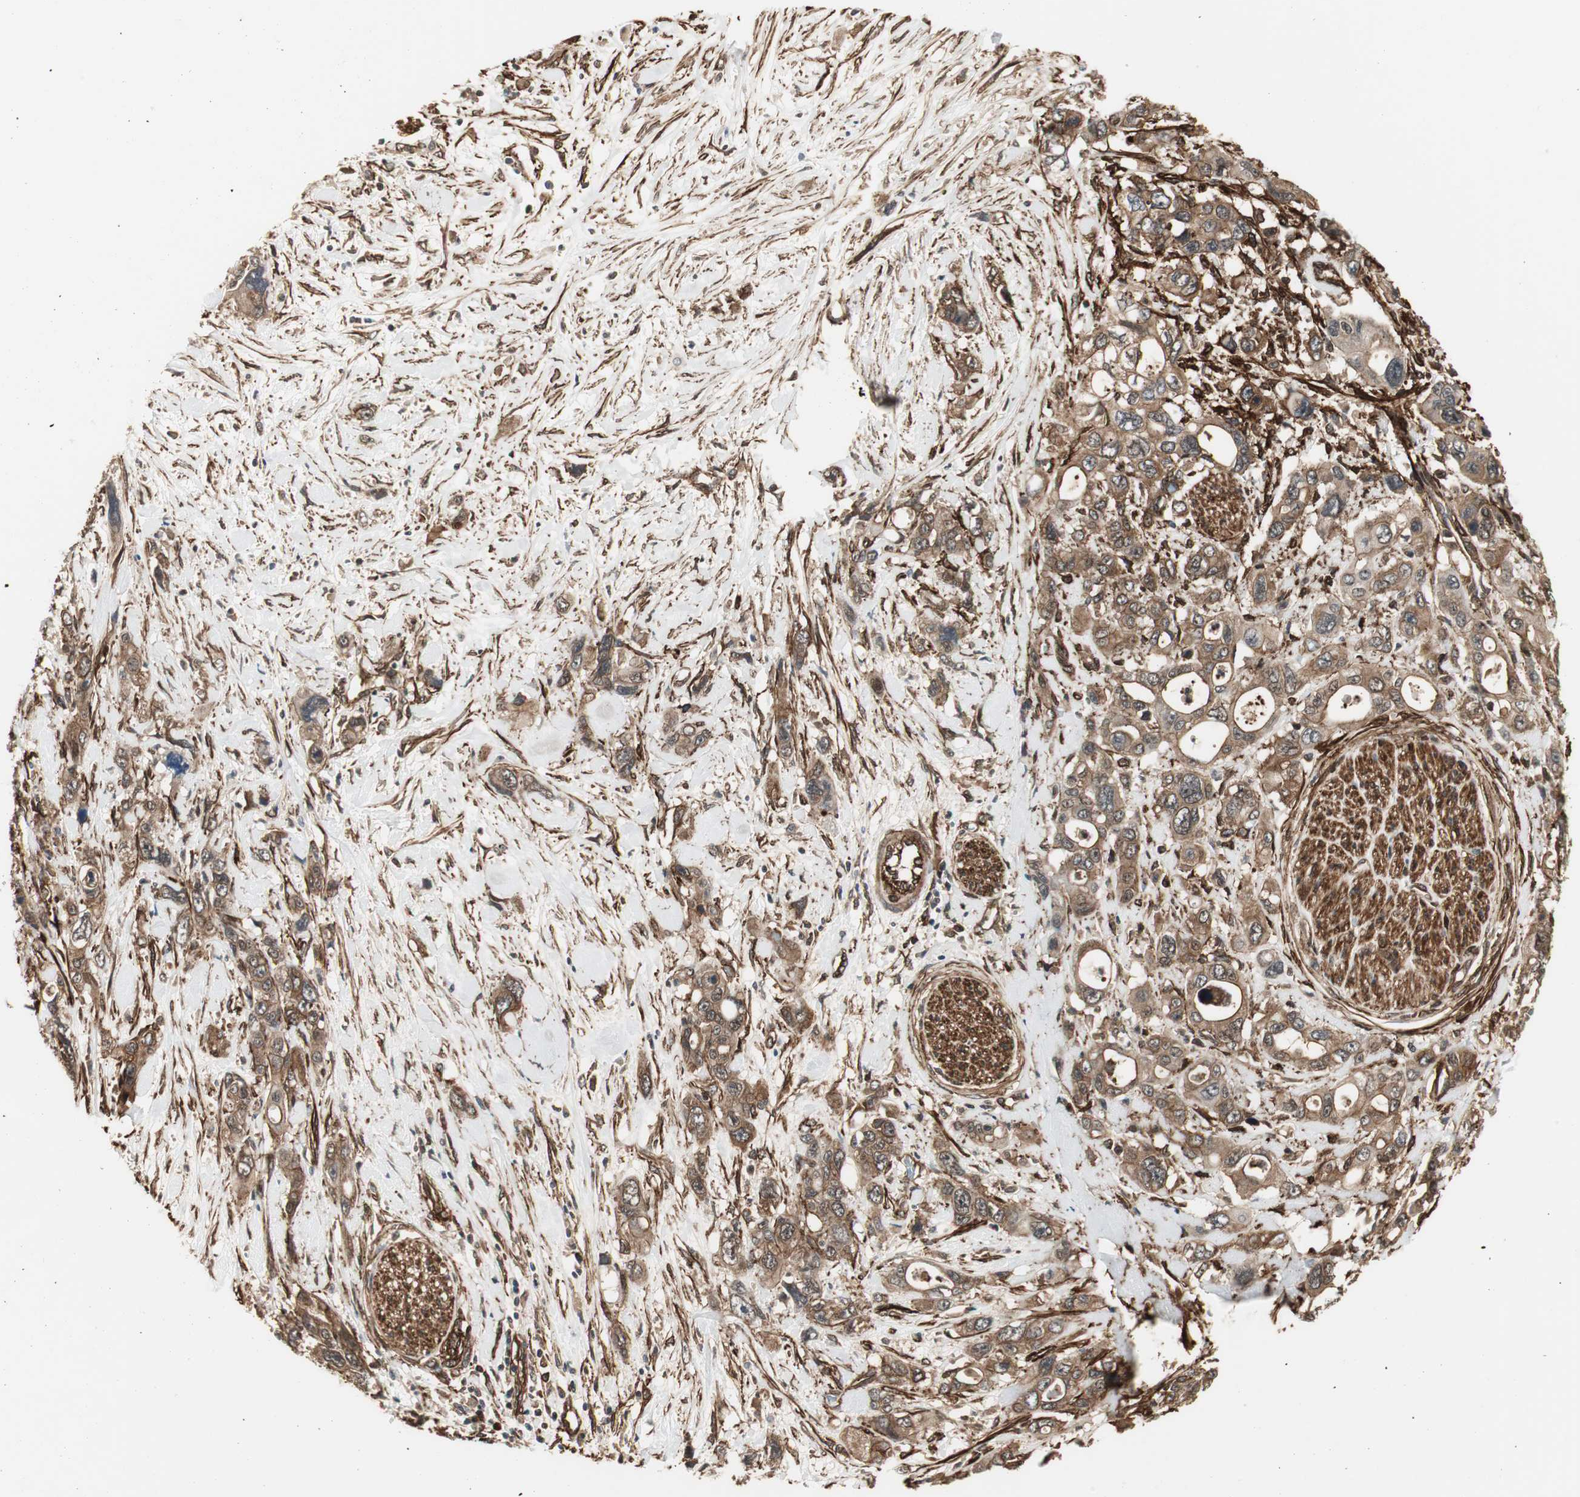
{"staining": {"intensity": "weak", "quantity": ">75%", "location": "cytoplasmic/membranous"}, "tissue": "pancreatic cancer", "cell_type": "Tumor cells", "image_type": "cancer", "snomed": [{"axis": "morphology", "description": "Adenocarcinoma, NOS"}, {"axis": "topography", "description": "Pancreas"}], "caption": "Immunohistochemistry (IHC) (DAB) staining of human pancreatic cancer (adenocarcinoma) displays weak cytoplasmic/membranous protein staining in about >75% of tumor cells.", "gene": "PTPN11", "patient": {"sex": "male", "age": 46}}